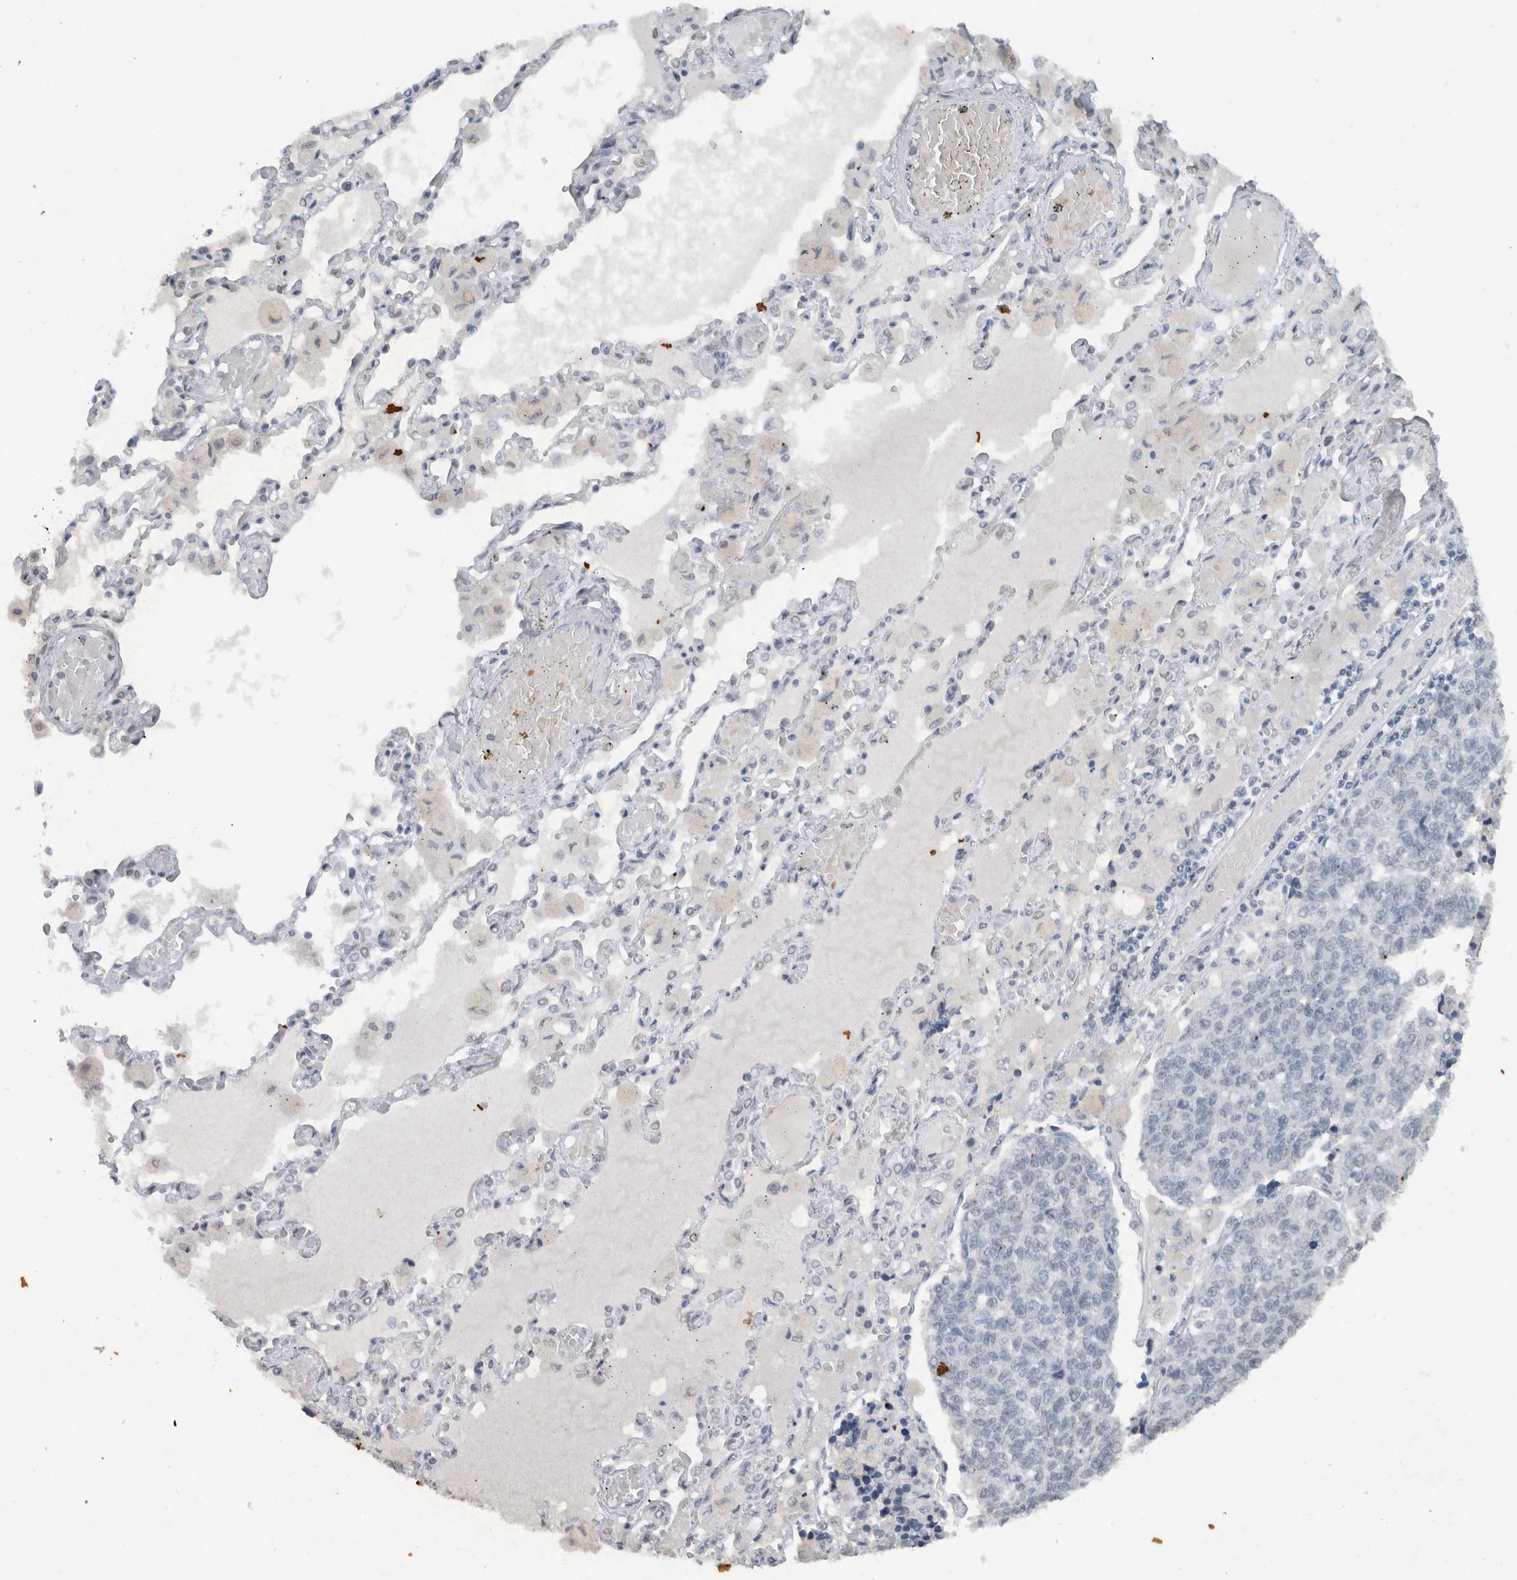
{"staining": {"intensity": "negative", "quantity": "none", "location": "none"}, "tissue": "lung cancer", "cell_type": "Tumor cells", "image_type": "cancer", "snomed": [{"axis": "morphology", "description": "Adenocarcinoma, NOS"}, {"axis": "topography", "description": "Lung"}], "caption": "Lung cancer was stained to show a protein in brown. There is no significant expression in tumor cells.", "gene": "HAND2", "patient": {"sex": "male", "age": 49}}